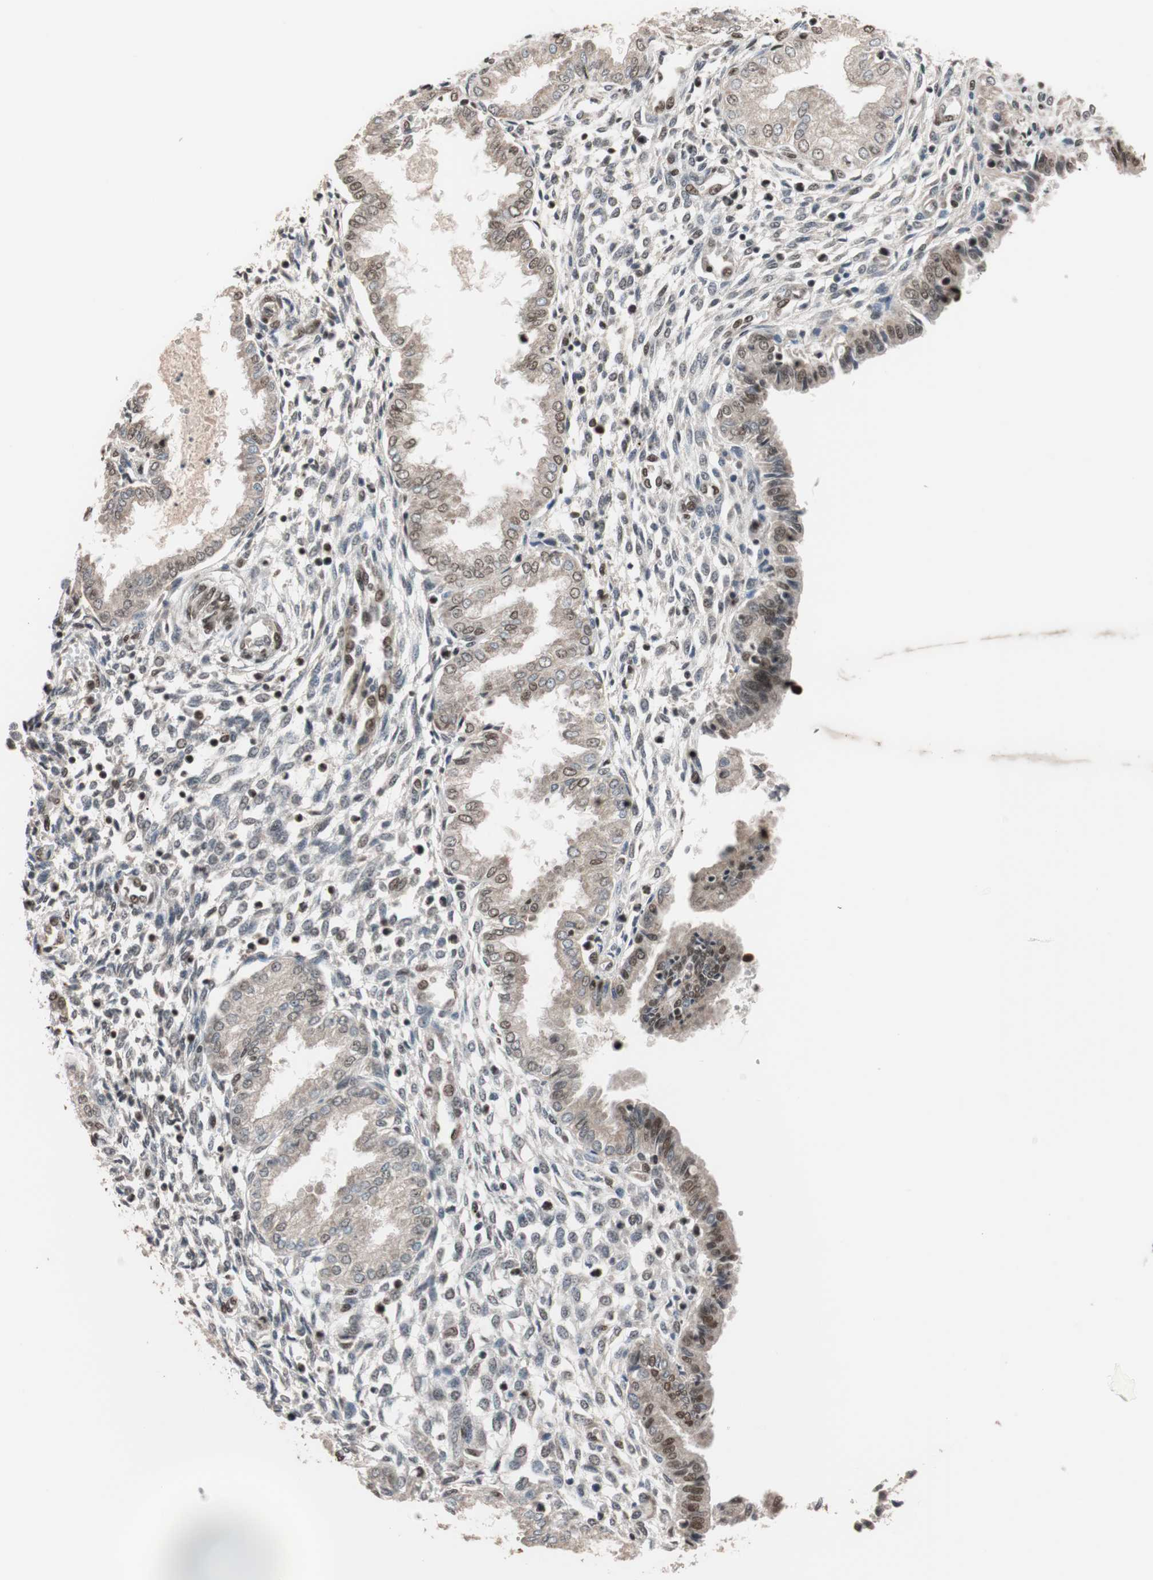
{"staining": {"intensity": "strong", "quantity": ">75%", "location": "nuclear"}, "tissue": "endometrium", "cell_type": "Cells in endometrial stroma", "image_type": "normal", "snomed": [{"axis": "morphology", "description": "Normal tissue, NOS"}, {"axis": "topography", "description": "Endometrium"}], "caption": "Brown immunohistochemical staining in benign human endometrium exhibits strong nuclear expression in approximately >75% of cells in endometrial stroma.", "gene": "CHAMP1", "patient": {"sex": "female", "age": 33}}